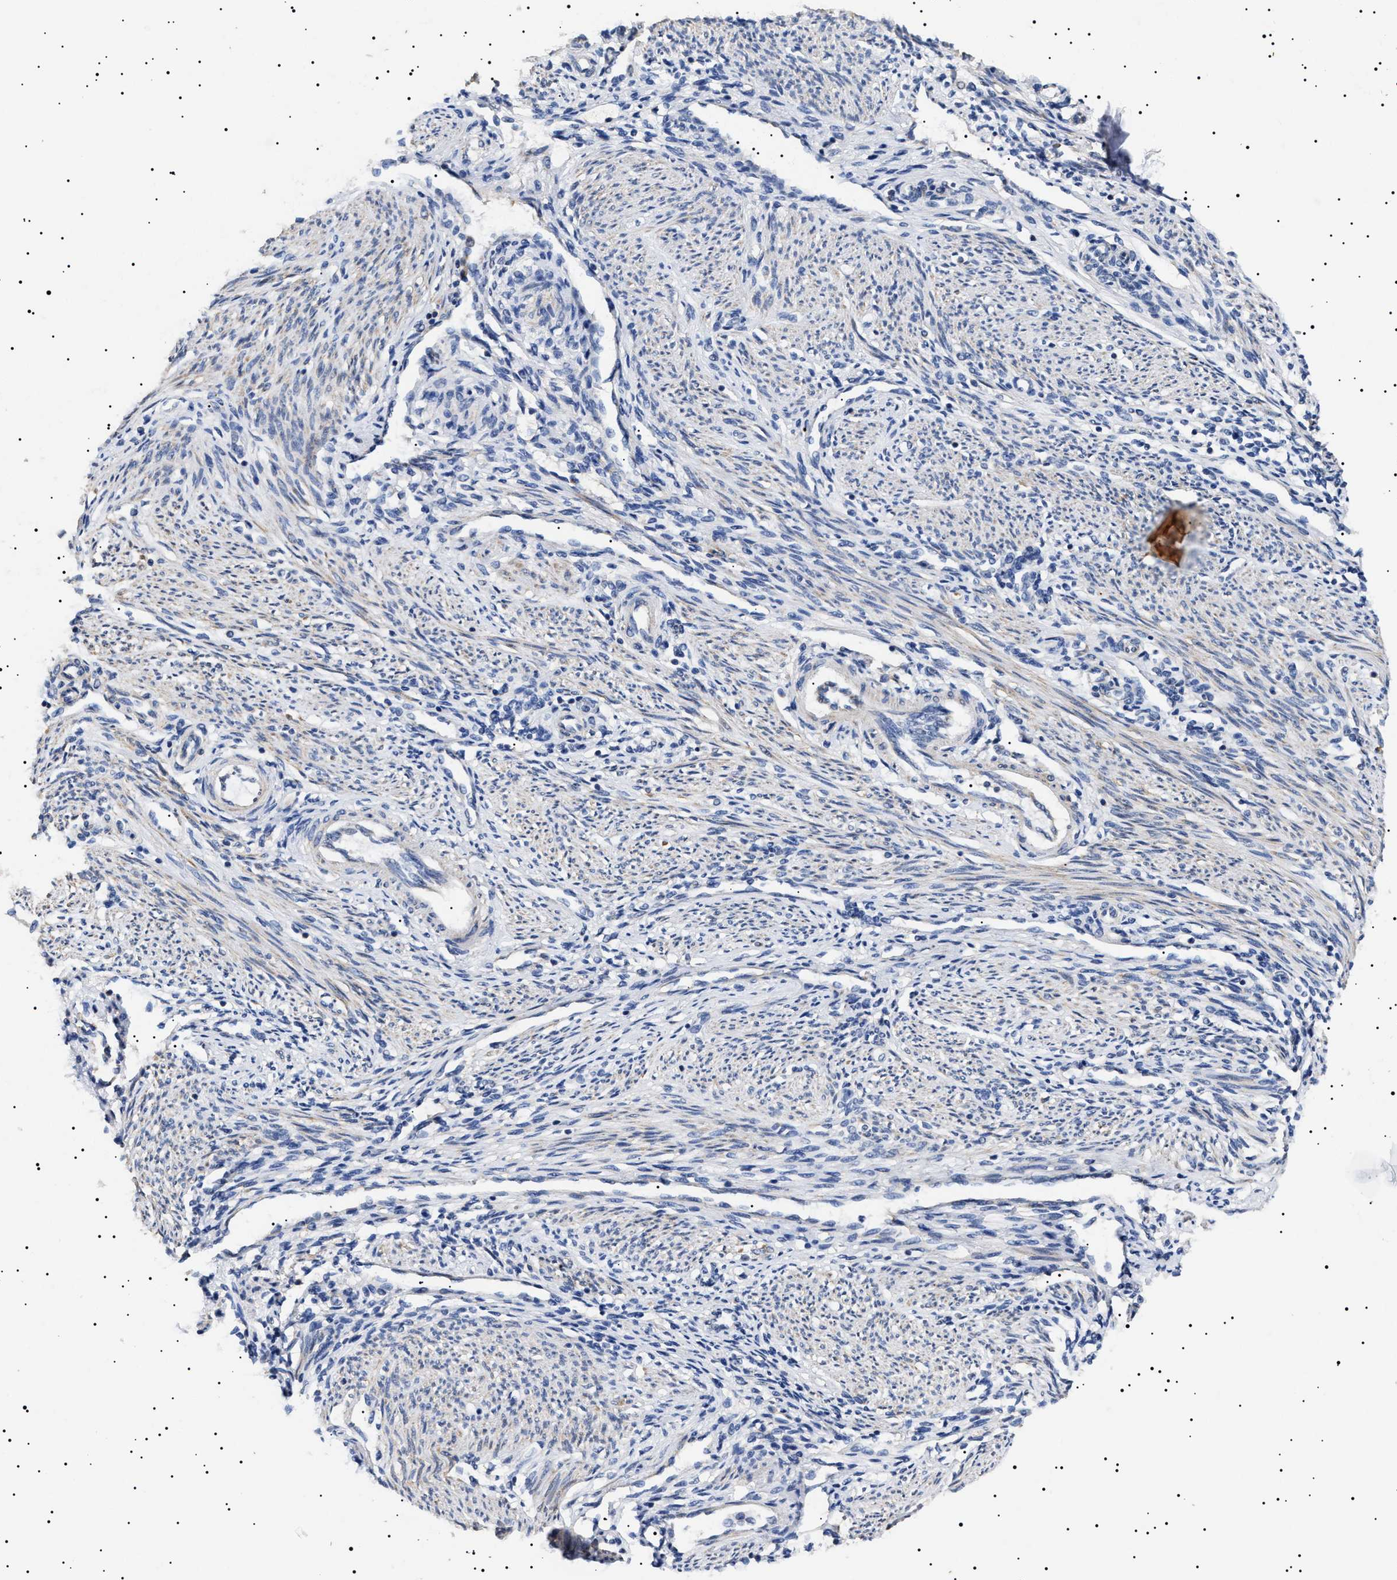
{"staining": {"intensity": "negative", "quantity": "none", "location": "none"}, "tissue": "endometrium", "cell_type": "Cells in endometrial stroma", "image_type": "normal", "snomed": [{"axis": "morphology", "description": "Normal tissue, NOS"}, {"axis": "topography", "description": "Endometrium"}], "caption": "The image exhibits no staining of cells in endometrial stroma in unremarkable endometrium.", "gene": "RAB34", "patient": {"sex": "female", "age": 42}}